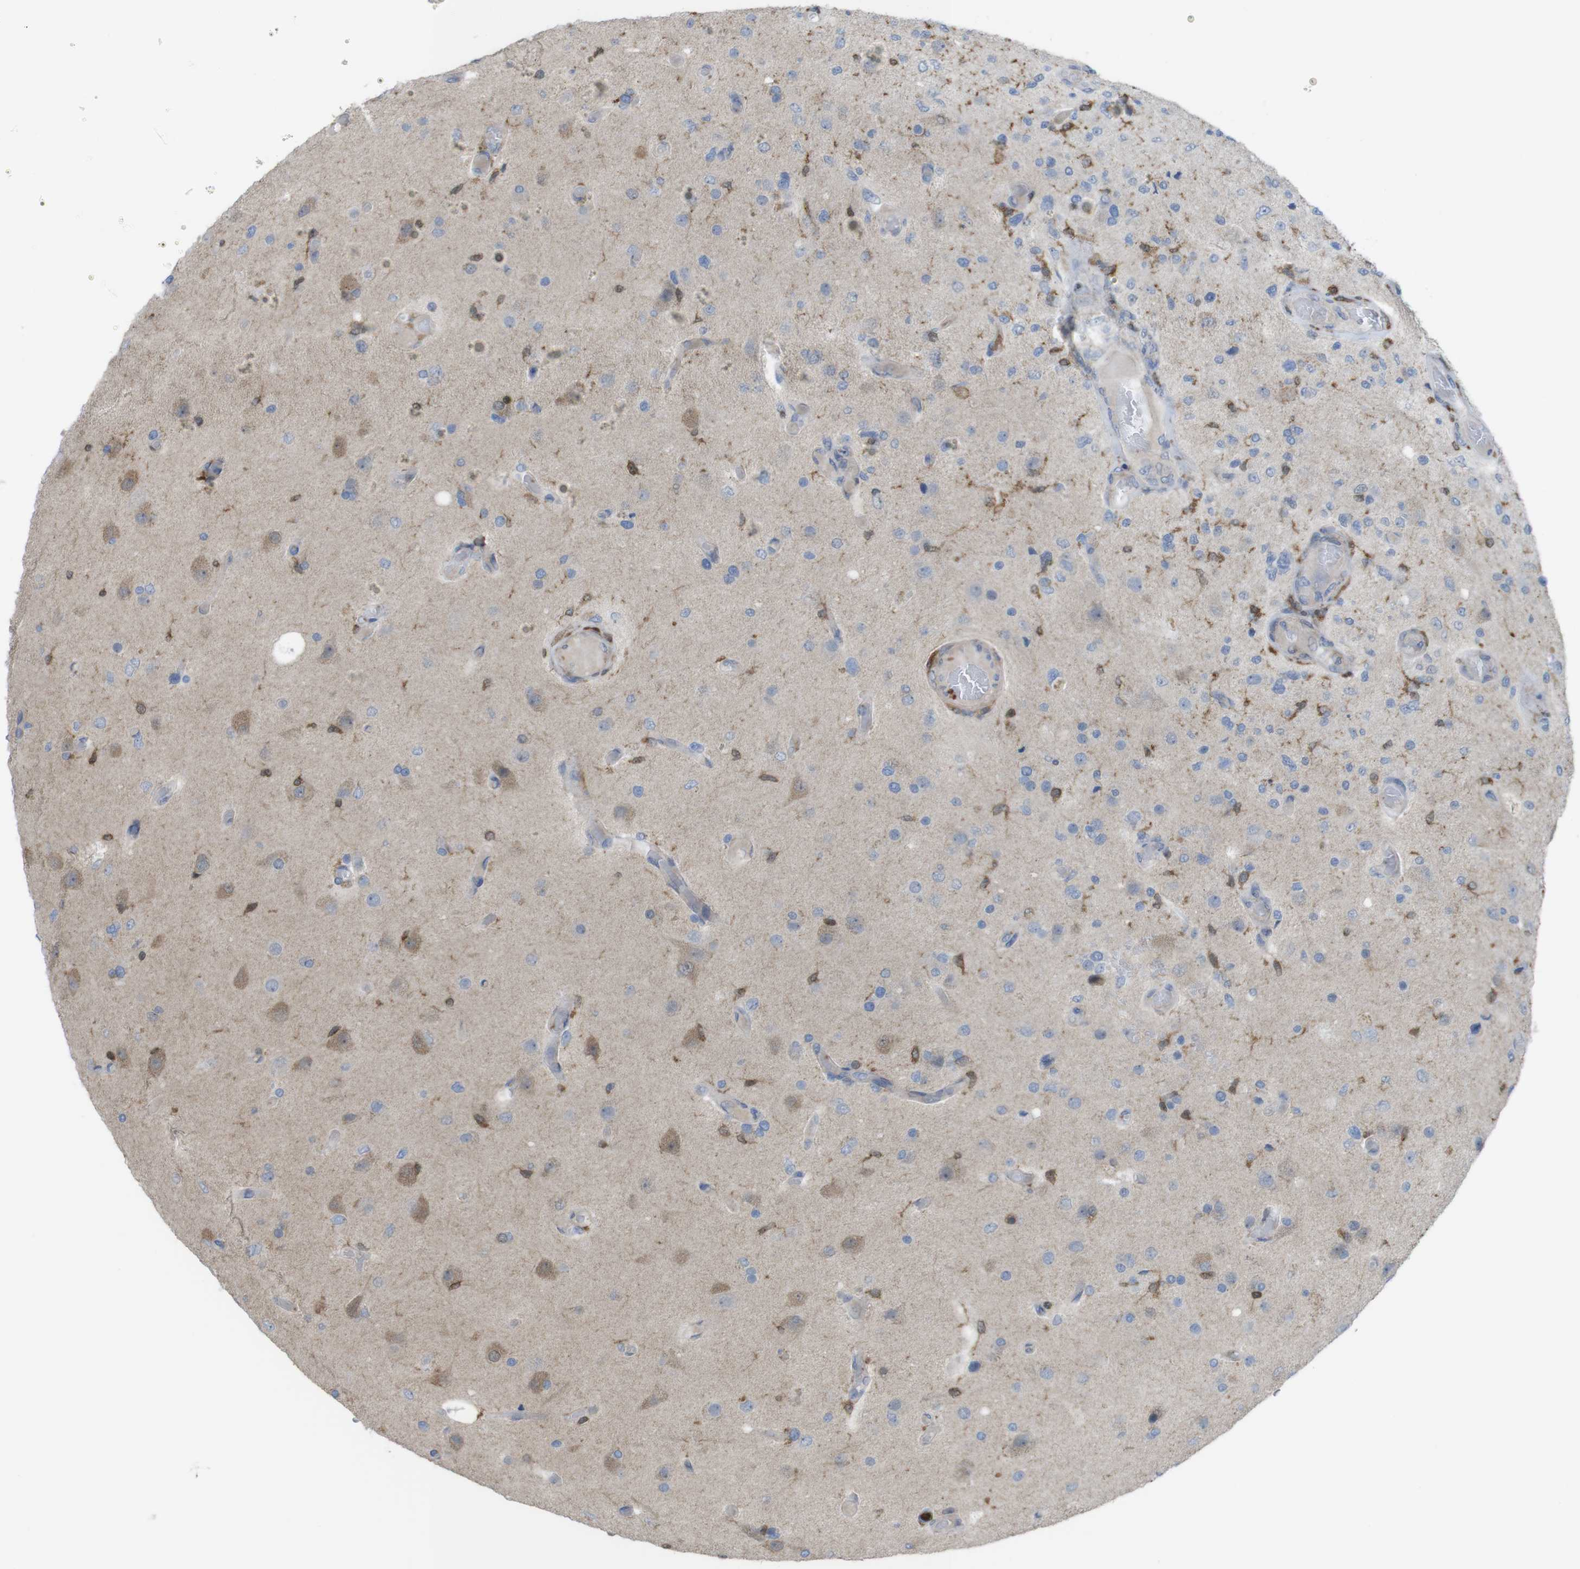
{"staining": {"intensity": "moderate", "quantity": "25%-75%", "location": "cytoplasmic/membranous"}, "tissue": "glioma", "cell_type": "Tumor cells", "image_type": "cancer", "snomed": [{"axis": "morphology", "description": "Normal tissue, NOS"}, {"axis": "morphology", "description": "Glioma, malignant, High grade"}, {"axis": "topography", "description": "Cerebral cortex"}], "caption": "Approximately 25%-75% of tumor cells in glioma show moderate cytoplasmic/membranous protein expression as visualized by brown immunohistochemical staining.", "gene": "PRKCD", "patient": {"sex": "male", "age": 77}}